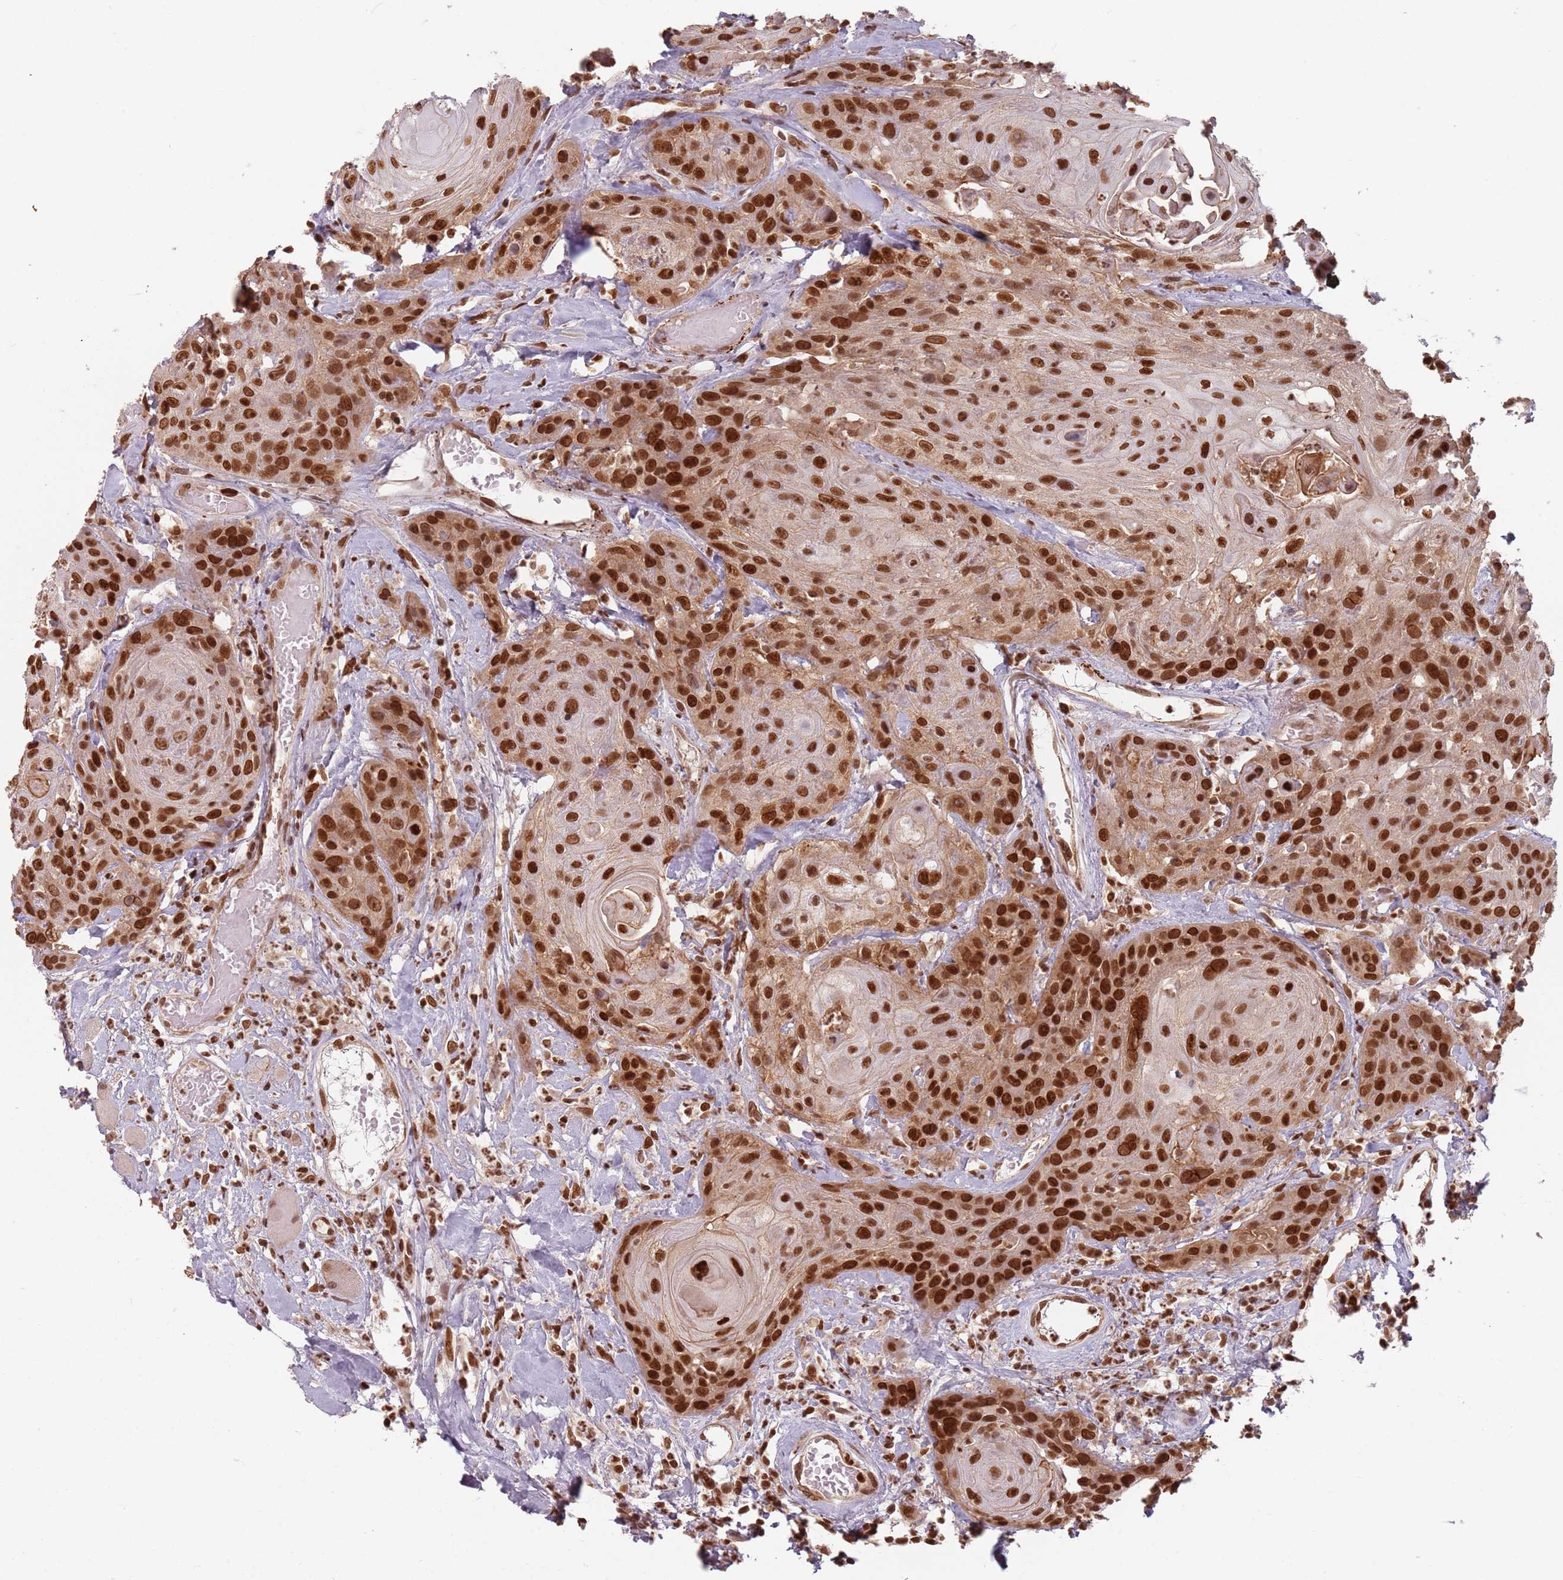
{"staining": {"intensity": "strong", "quantity": ">75%", "location": "nuclear"}, "tissue": "head and neck cancer", "cell_type": "Tumor cells", "image_type": "cancer", "snomed": [{"axis": "morphology", "description": "Squamous cell carcinoma, NOS"}, {"axis": "topography", "description": "Head-Neck"}], "caption": "There is high levels of strong nuclear staining in tumor cells of head and neck cancer (squamous cell carcinoma), as demonstrated by immunohistochemical staining (brown color).", "gene": "NUP50", "patient": {"sex": "female", "age": 59}}